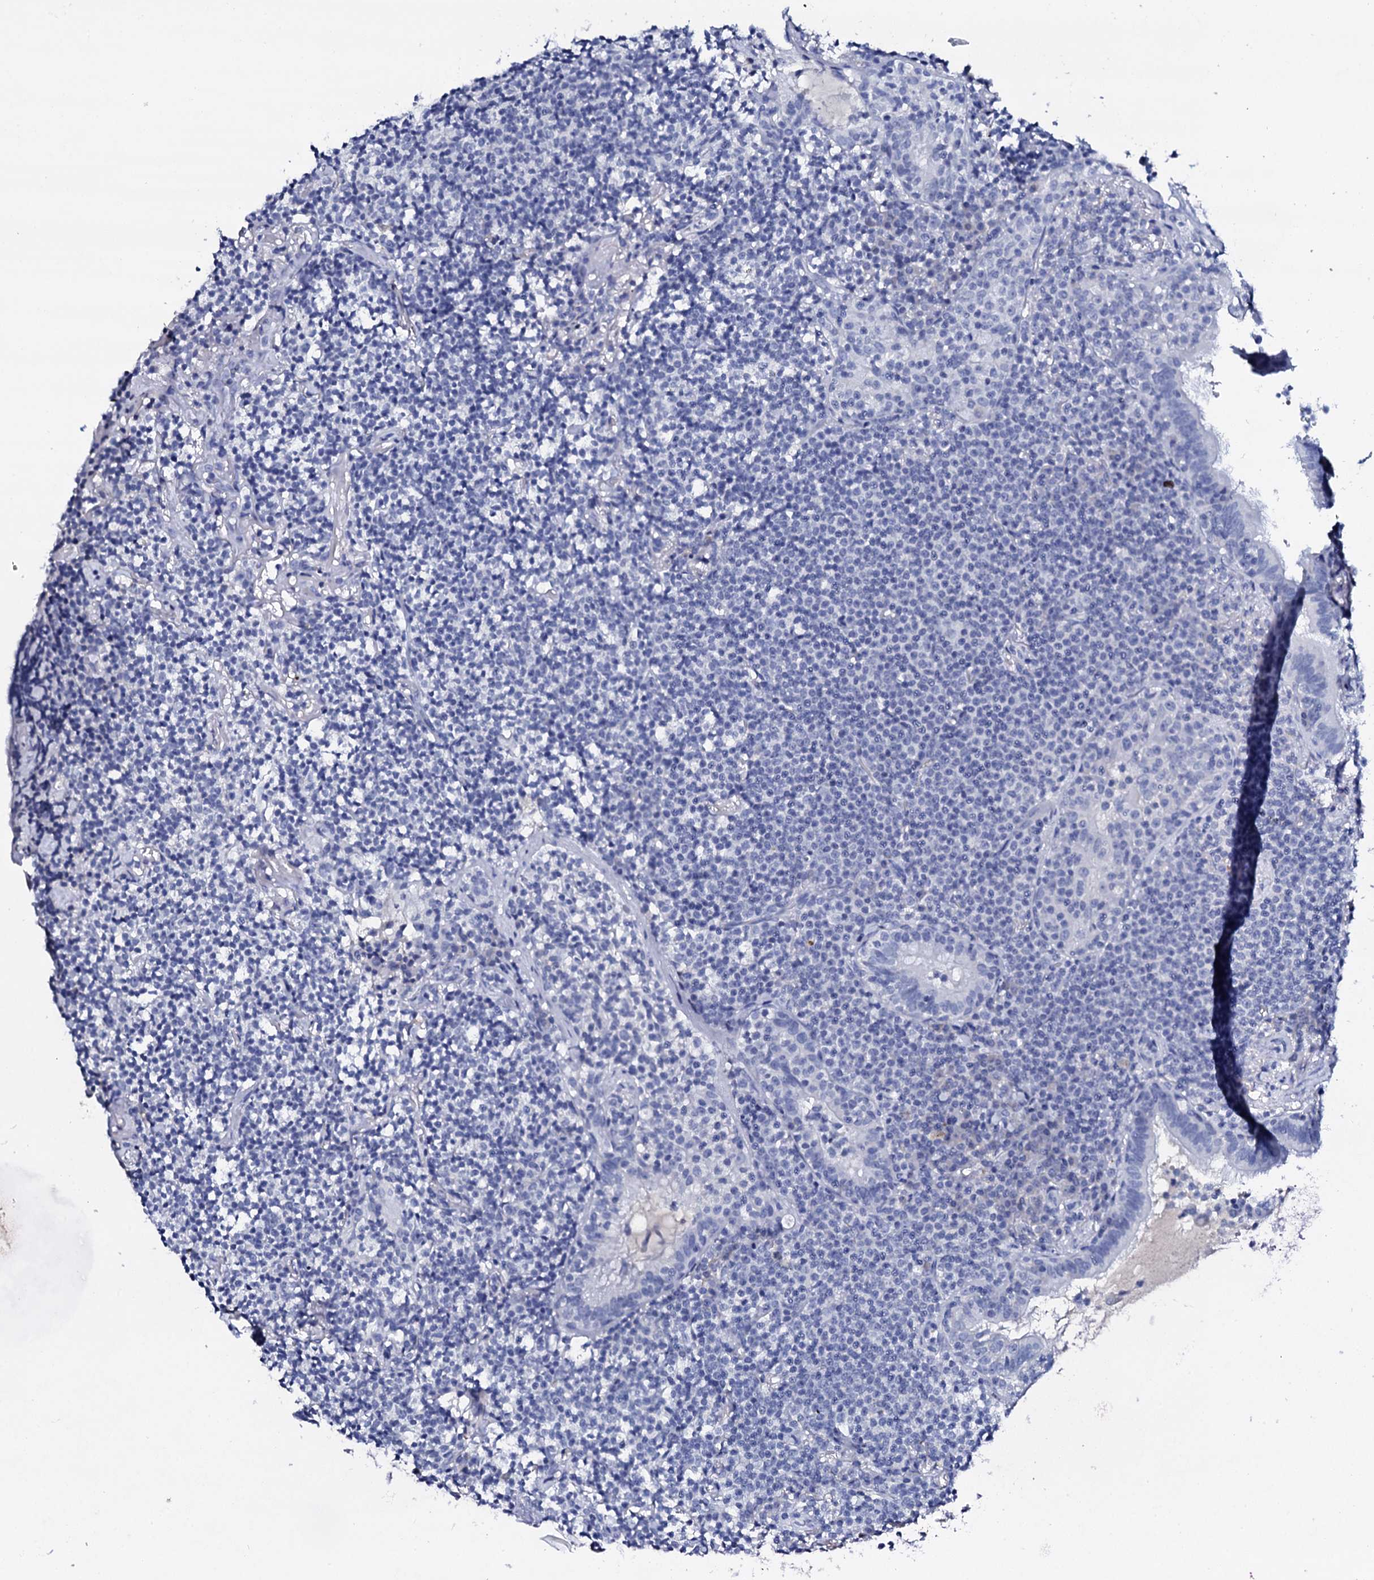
{"staining": {"intensity": "negative", "quantity": "none", "location": "none"}, "tissue": "lymphoma", "cell_type": "Tumor cells", "image_type": "cancer", "snomed": [{"axis": "morphology", "description": "Malignant lymphoma, non-Hodgkin's type, Low grade"}, {"axis": "topography", "description": "Lung"}], "caption": "A high-resolution photomicrograph shows immunohistochemistry (IHC) staining of low-grade malignant lymphoma, non-Hodgkin's type, which demonstrates no significant expression in tumor cells.", "gene": "FBXL16", "patient": {"sex": "female", "age": 71}}